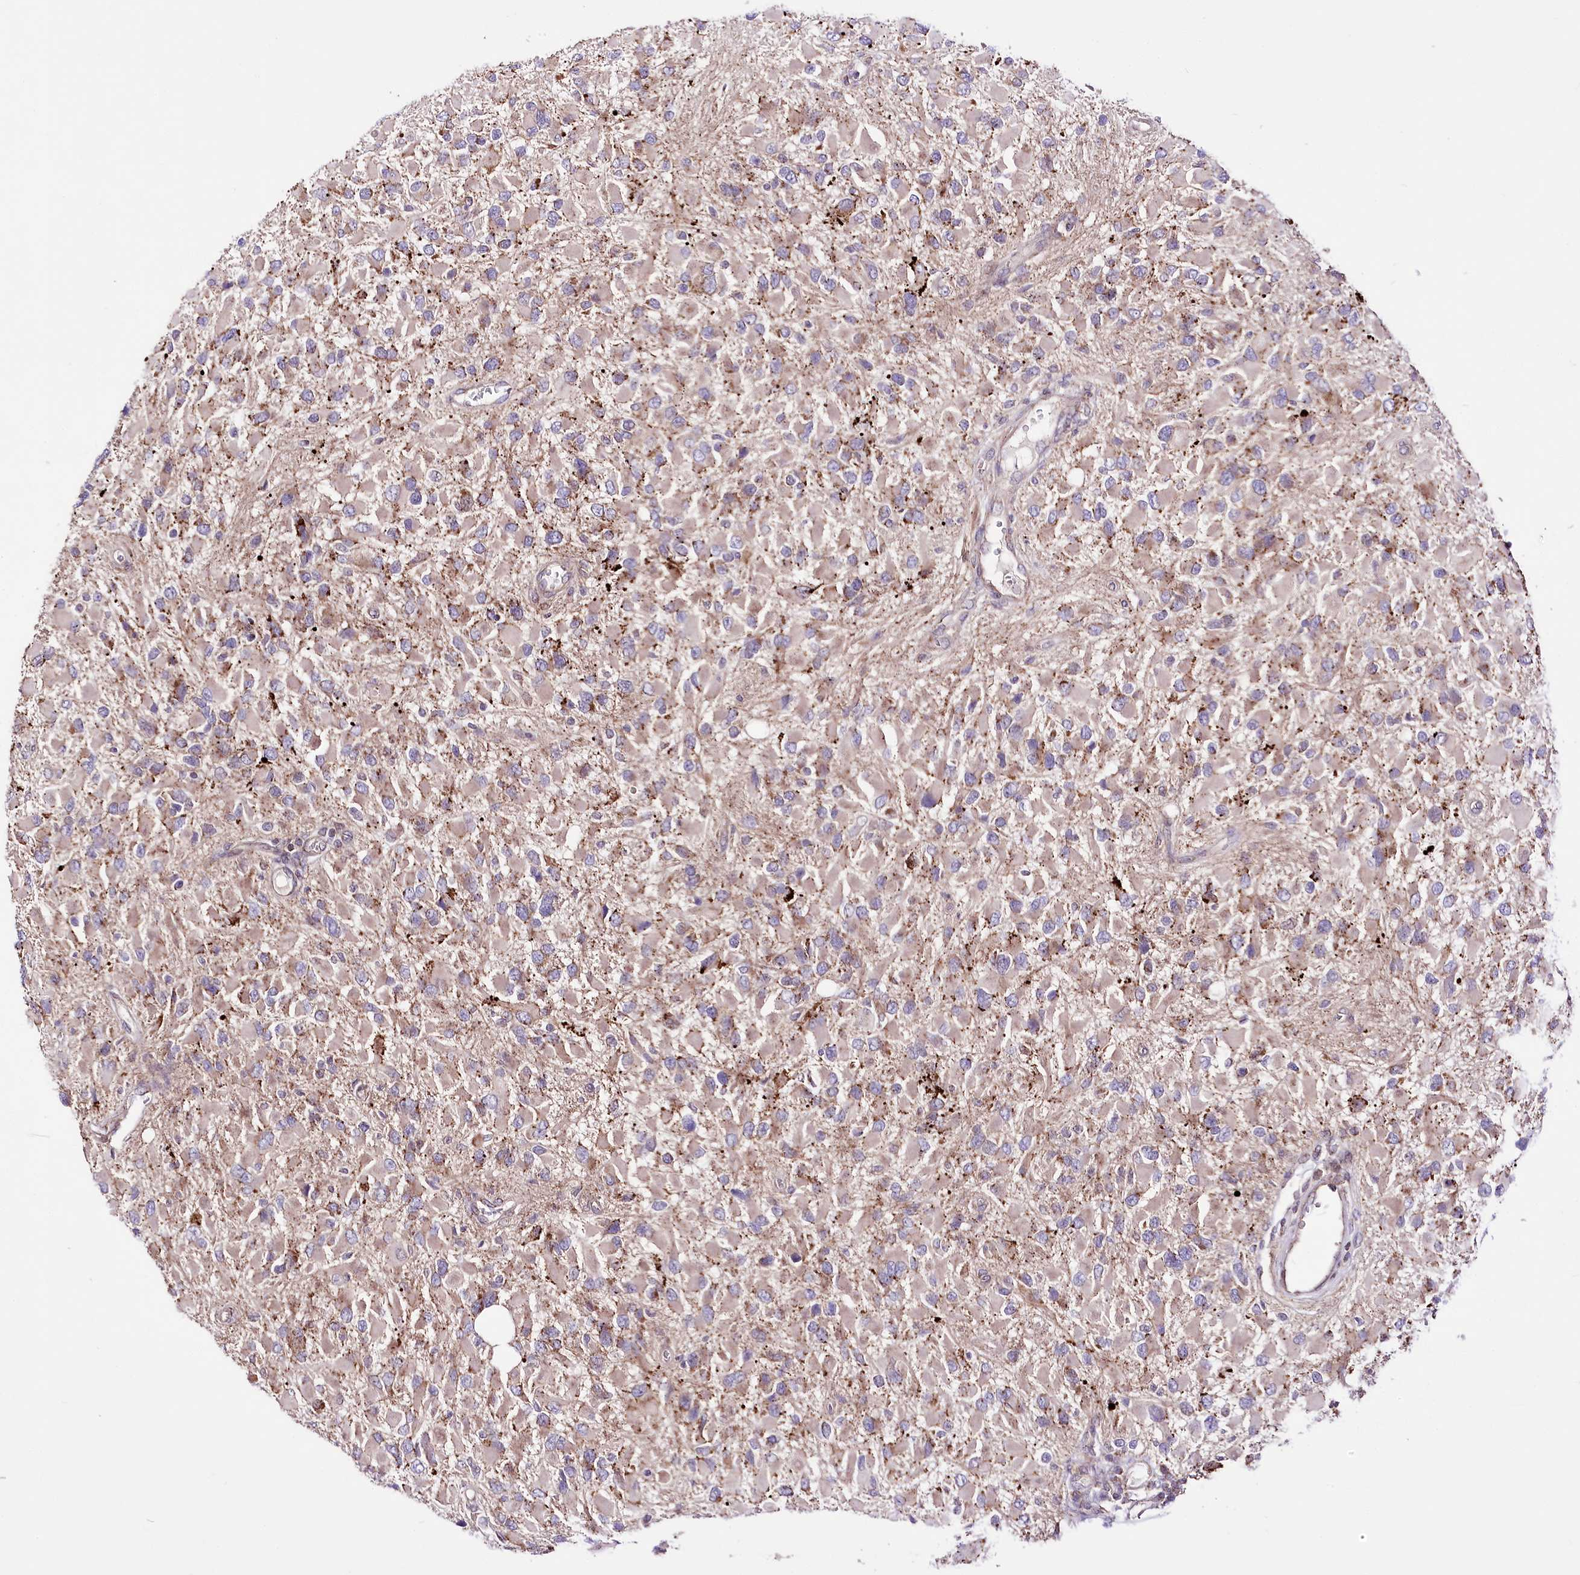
{"staining": {"intensity": "moderate", "quantity": "<25%", "location": "cytoplasmic/membranous"}, "tissue": "glioma", "cell_type": "Tumor cells", "image_type": "cancer", "snomed": [{"axis": "morphology", "description": "Glioma, malignant, High grade"}, {"axis": "topography", "description": "Brain"}], "caption": "Malignant glioma (high-grade) was stained to show a protein in brown. There is low levels of moderate cytoplasmic/membranous expression in approximately <25% of tumor cells.", "gene": "ATE1", "patient": {"sex": "male", "age": 53}}